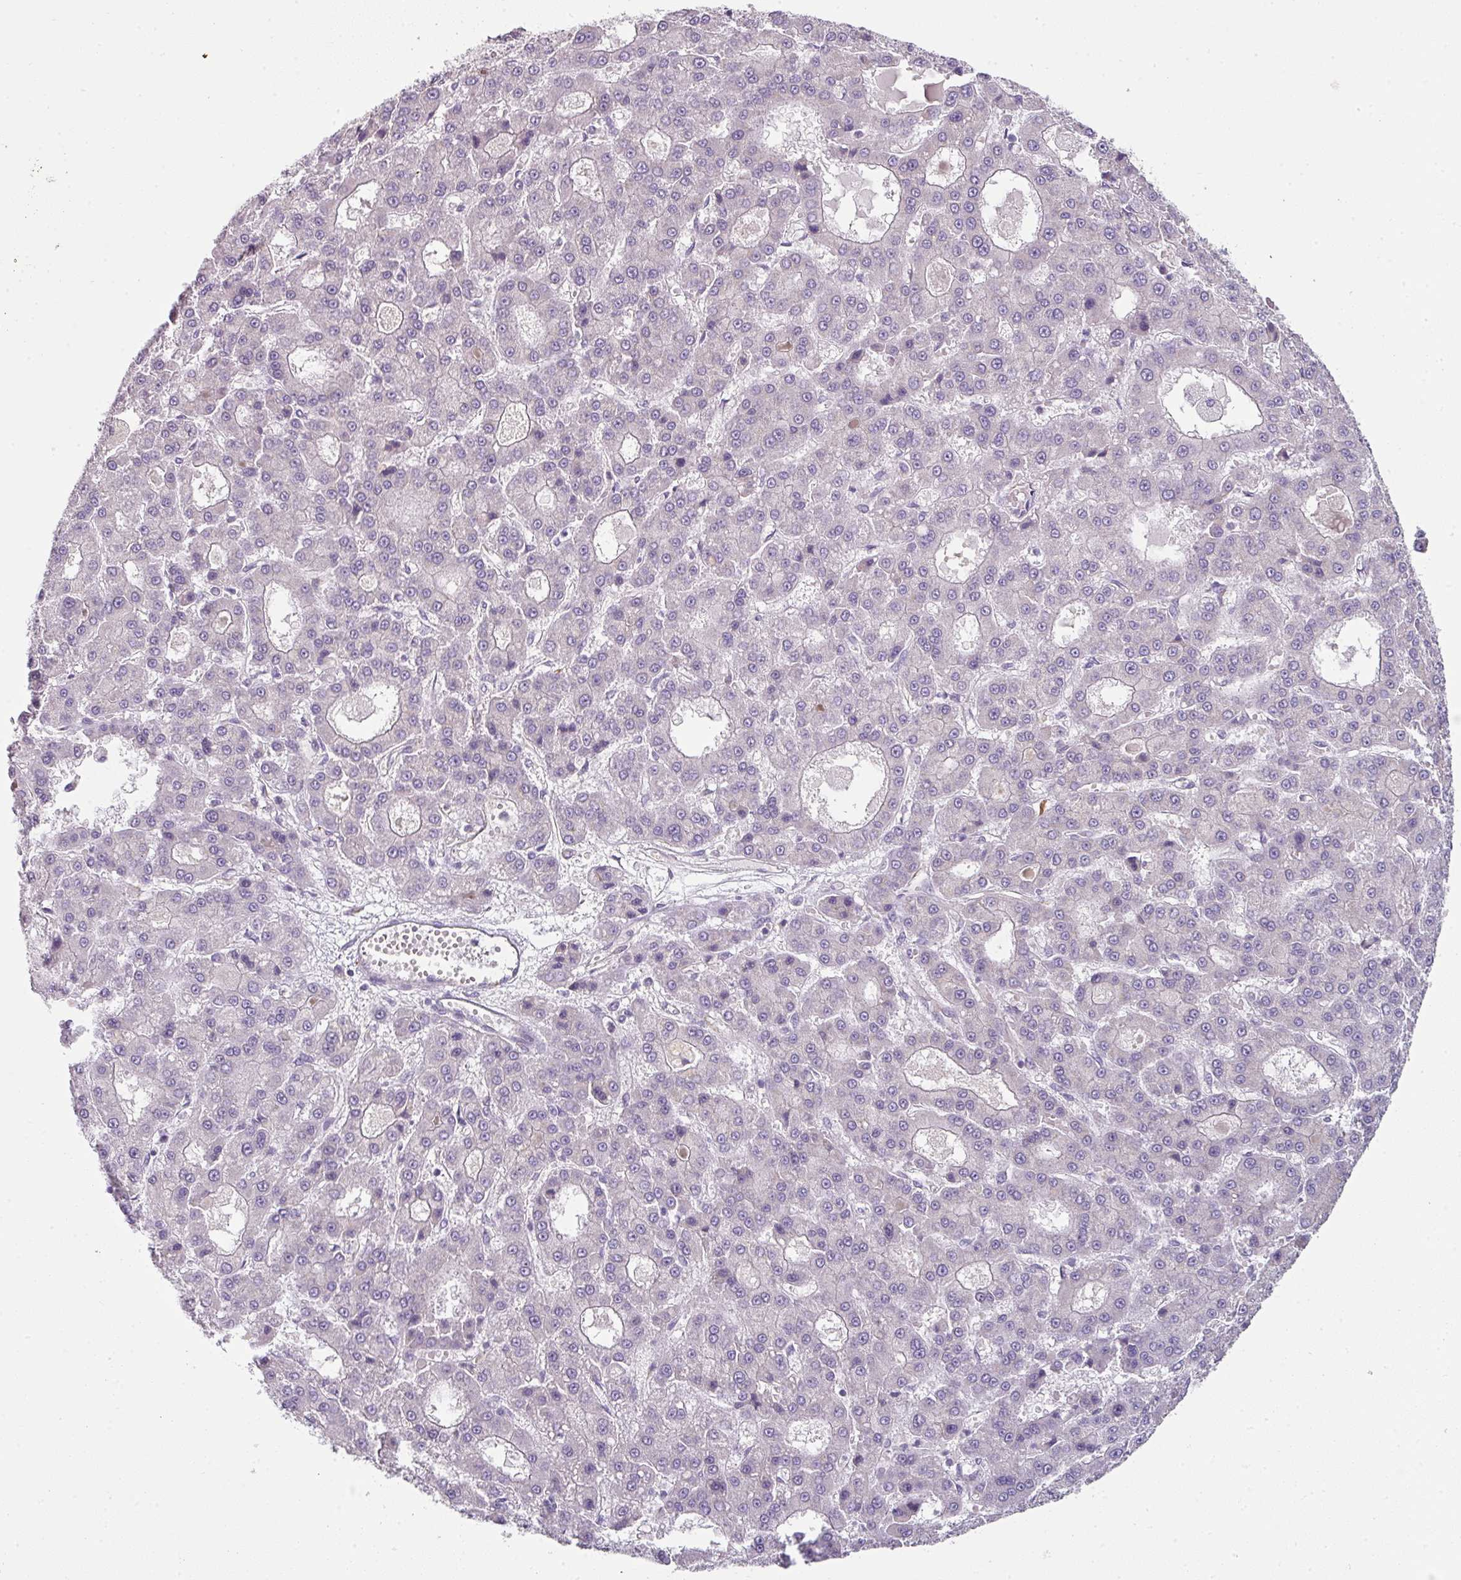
{"staining": {"intensity": "negative", "quantity": "none", "location": "none"}, "tissue": "liver cancer", "cell_type": "Tumor cells", "image_type": "cancer", "snomed": [{"axis": "morphology", "description": "Carcinoma, Hepatocellular, NOS"}, {"axis": "topography", "description": "Liver"}], "caption": "High power microscopy image of an immunohistochemistry micrograph of liver cancer (hepatocellular carcinoma), revealing no significant positivity in tumor cells.", "gene": "FHAD1", "patient": {"sex": "male", "age": 70}}